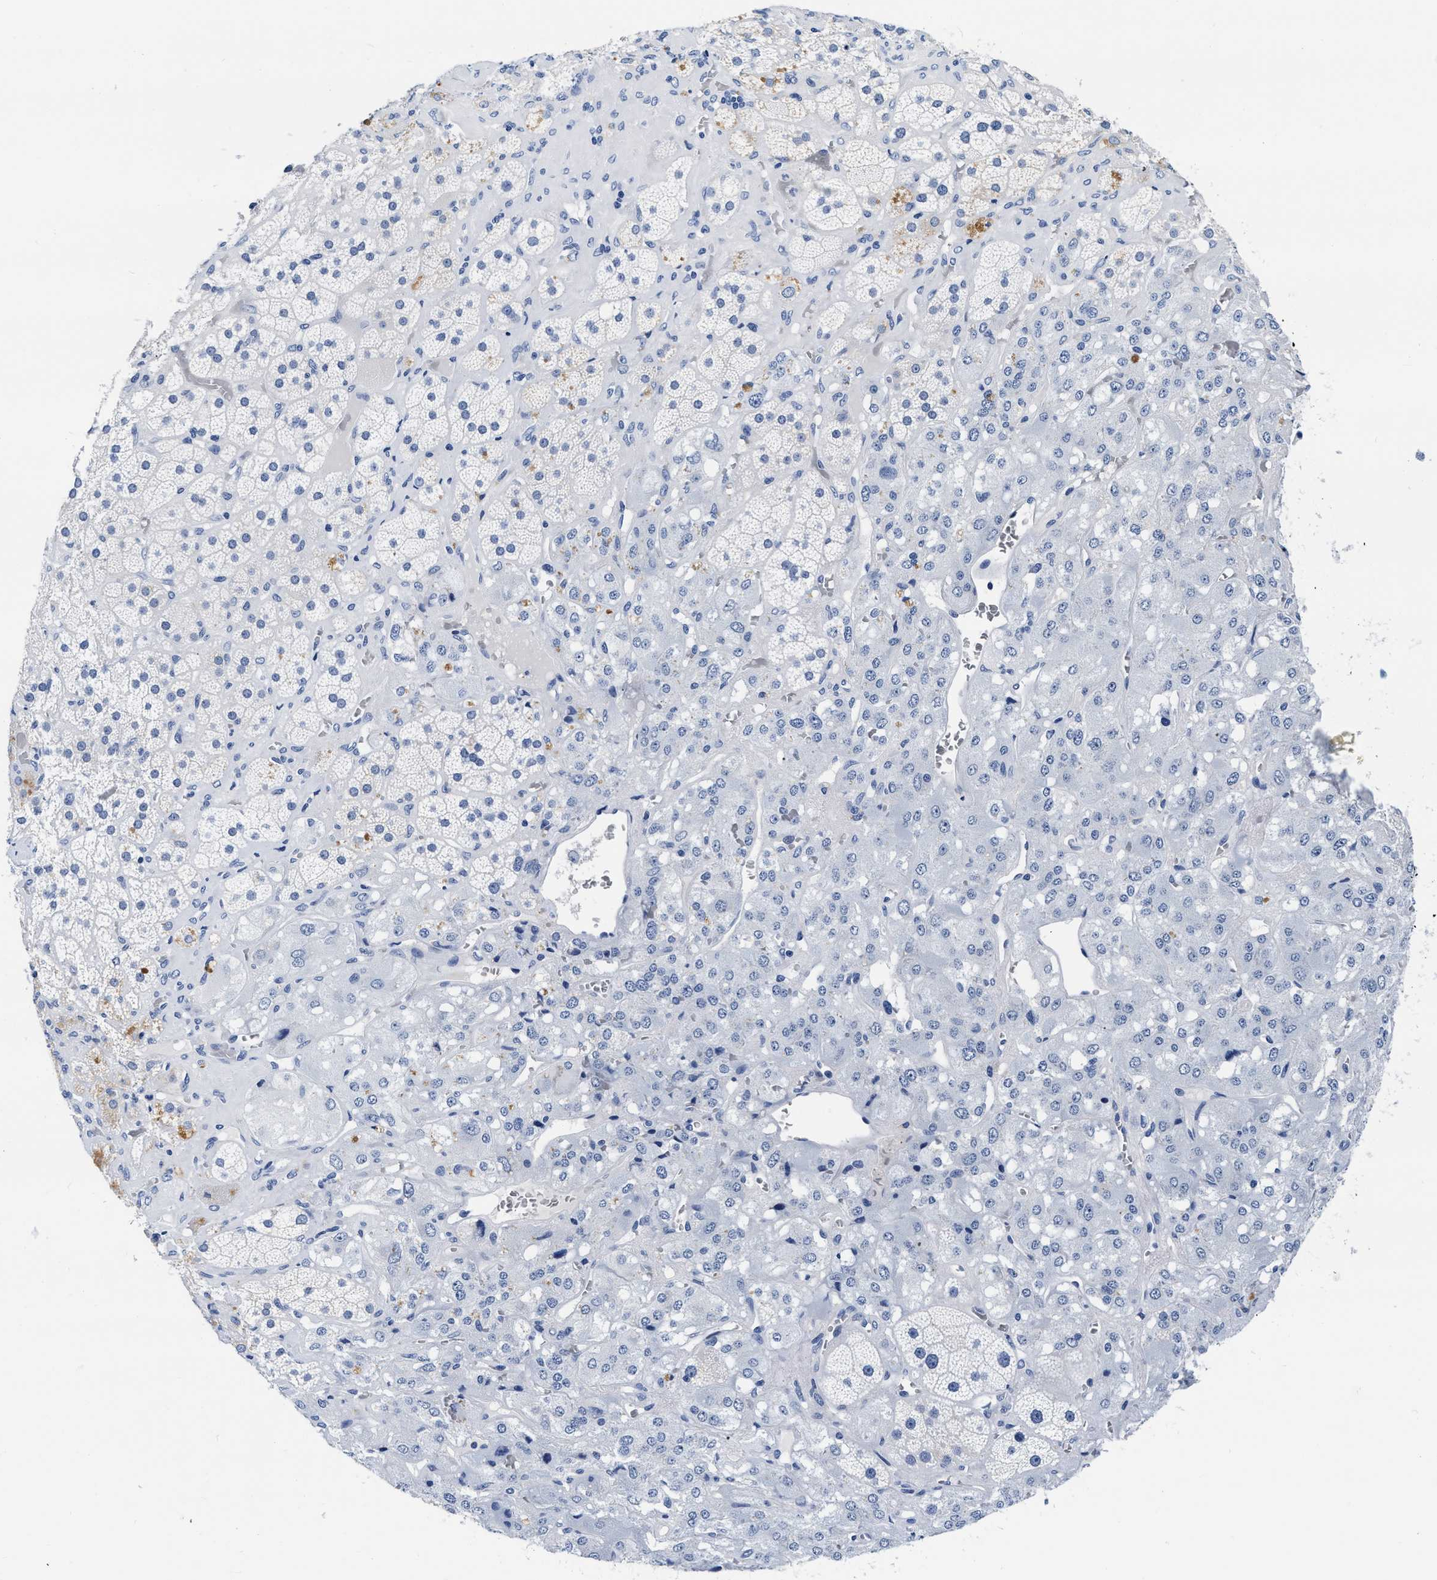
{"staining": {"intensity": "negative", "quantity": "none", "location": "none"}, "tissue": "adrenal gland", "cell_type": "Glandular cells", "image_type": "normal", "snomed": [{"axis": "morphology", "description": "Normal tissue, NOS"}, {"axis": "topography", "description": "Adrenal gland"}], "caption": "The histopathology image reveals no significant positivity in glandular cells of adrenal gland. The staining is performed using DAB (3,3'-diaminobenzidine) brown chromogen with nuclei counter-stained in using hematoxylin.", "gene": "CER1", "patient": {"sex": "male", "age": 57}}